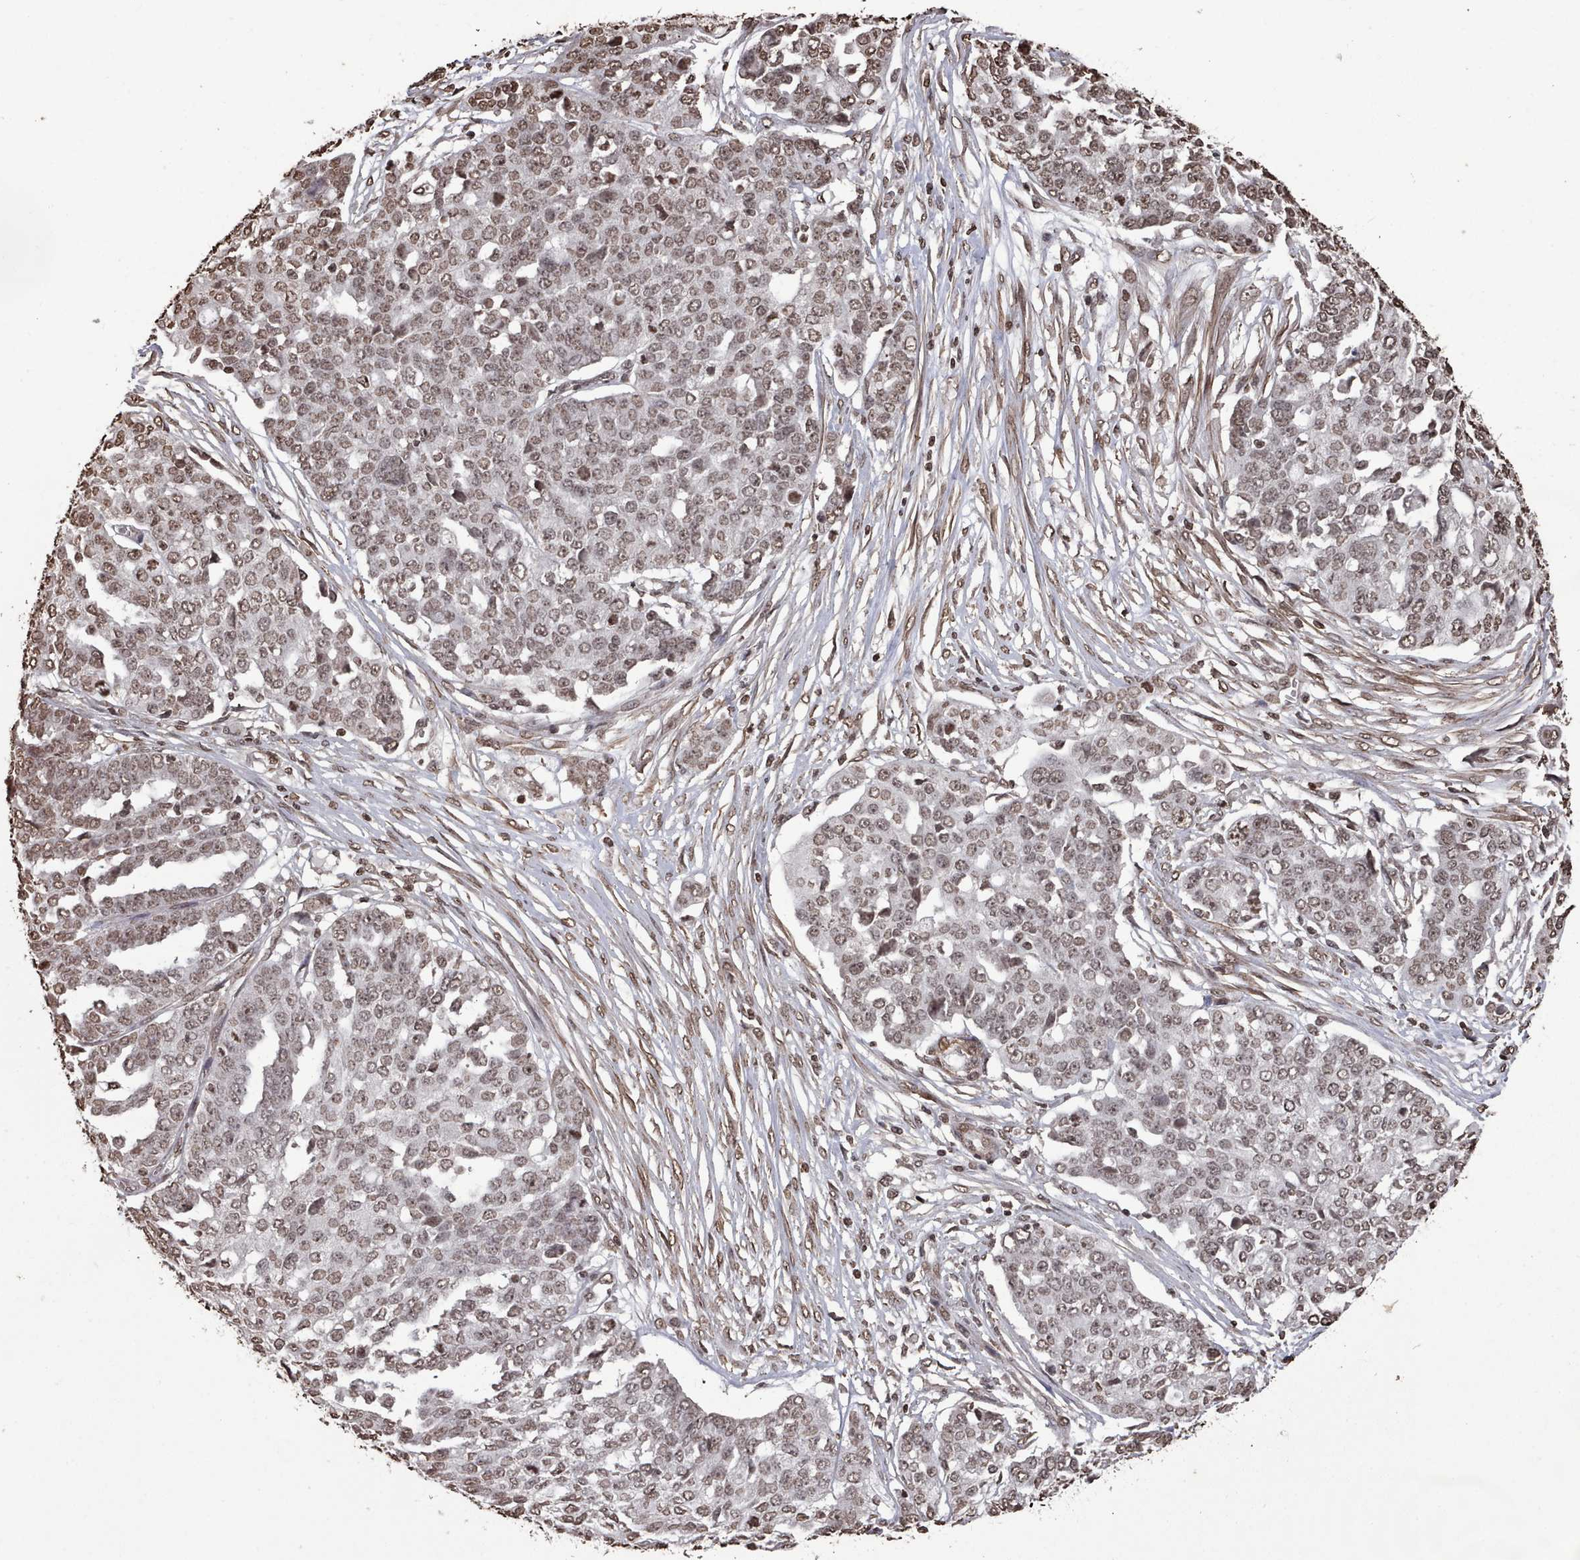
{"staining": {"intensity": "moderate", "quantity": ">75%", "location": "nuclear"}, "tissue": "ovarian cancer", "cell_type": "Tumor cells", "image_type": "cancer", "snomed": [{"axis": "morphology", "description": "Cystadenocarcinoma, serous, NOS"}, {"axis": "topography", "description": "Soft tissue"}, {"axis": "topography", "description": "Ovary"}], "caption": "Ovarian cancer (serous cystadenocarcinoma) stained with a brown dye reveals moderate nuclear positive positivity in about >75% of tumor cells.", "gene": "PLEKHG5", "patient": {"sex": "female", "age": 57}}